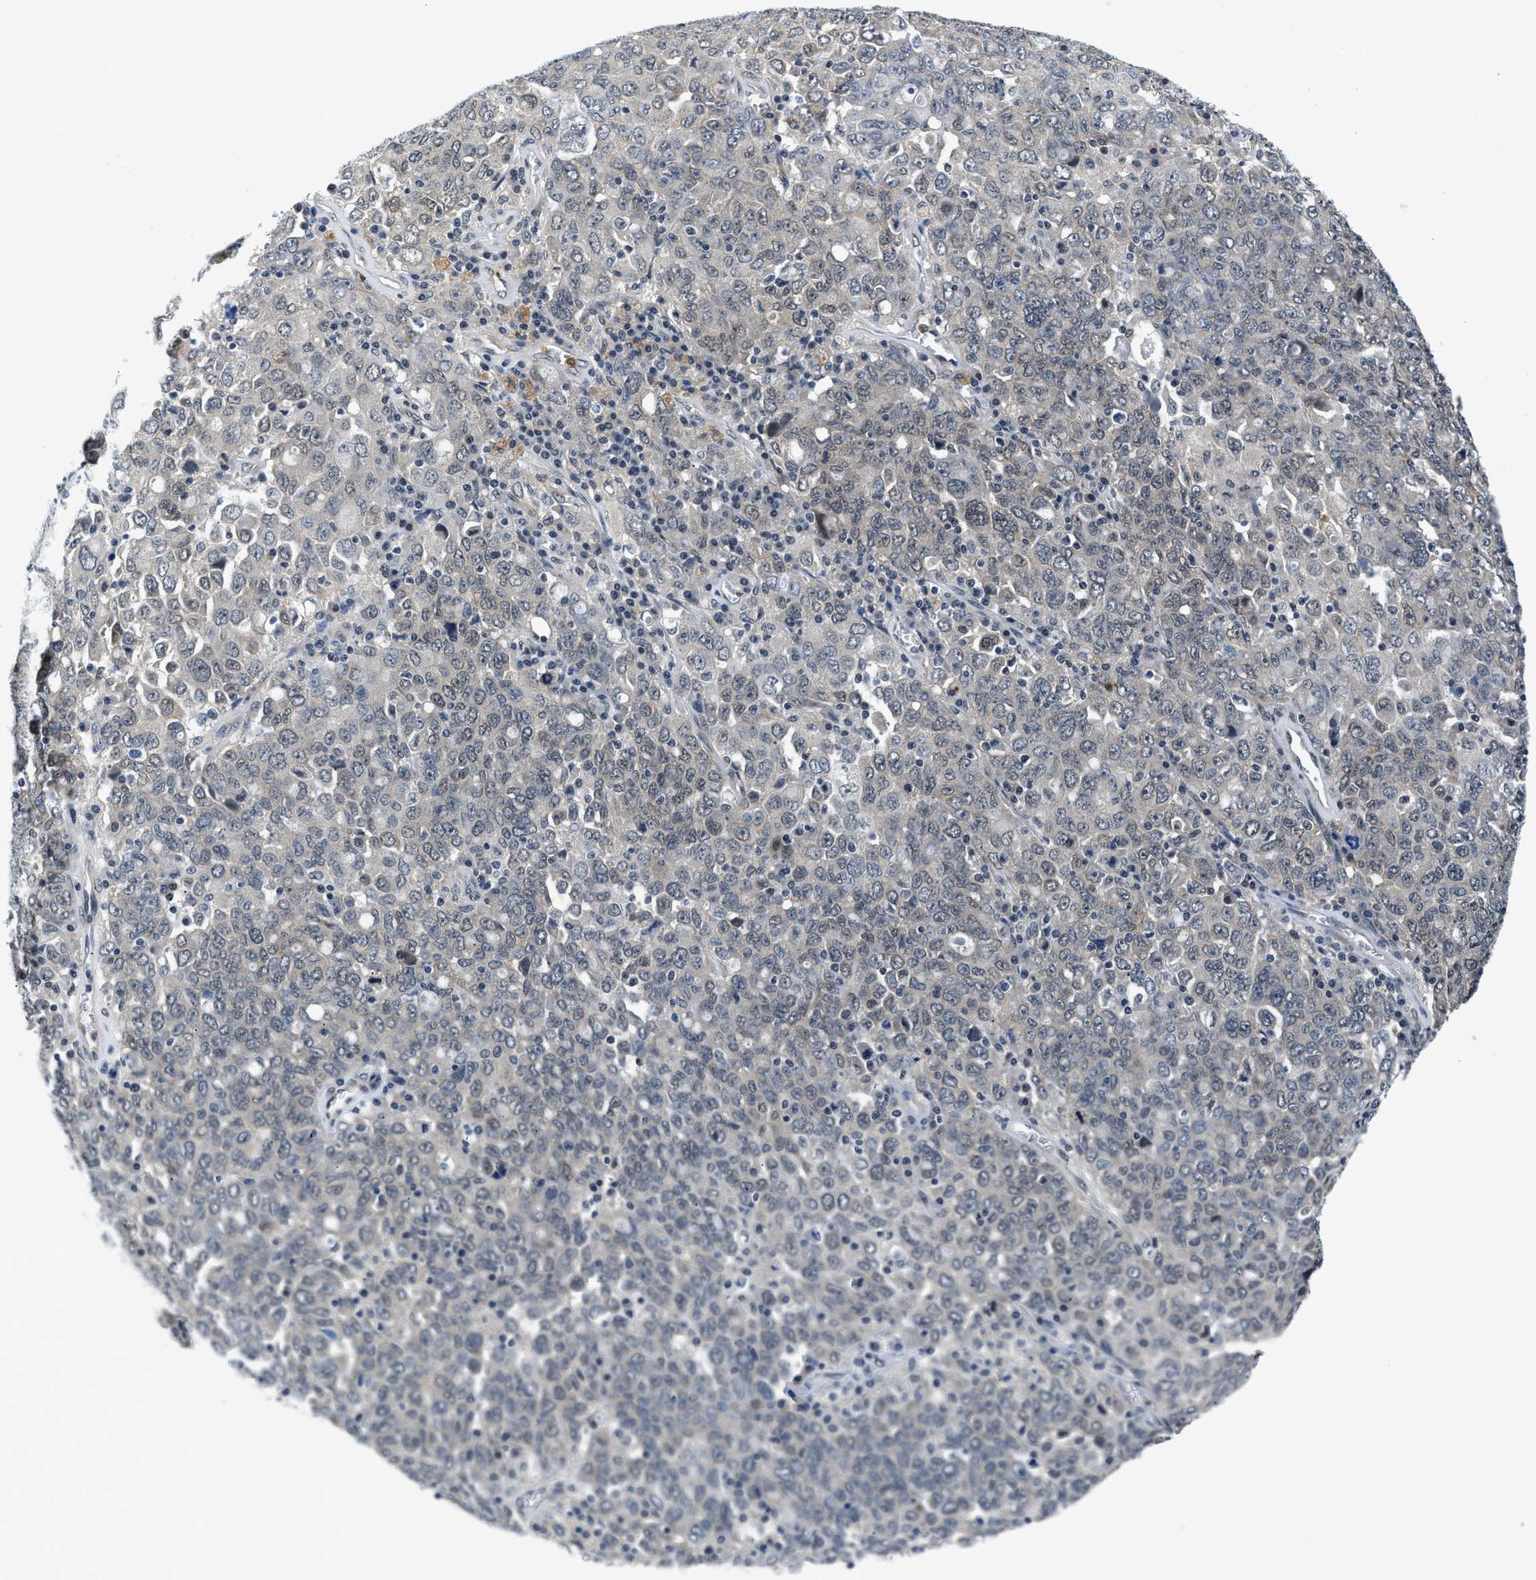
{"staining": {"intensity": "negative", "quantity": "none", "location": "none"}, "tissue": "ovarian cancer", "cell_type": "Tumor cells", "image_type": "cancer", "snomed": [{"axis": "morphology", "description": "Carcinoma, endometroid"}, {"axis": "topography", "description": "Ovary"}], "caption": "Micrograph shows no protein positivity in tumor cells of endometroid carcinoma (ovarian) tissue. Brightfield microscopy of IHC stained with DAB (brown) and hematoxylin (blue), captured at high magnification.", "gene": "SMAD4", "patient": {"sex": "female", "age": 62}}